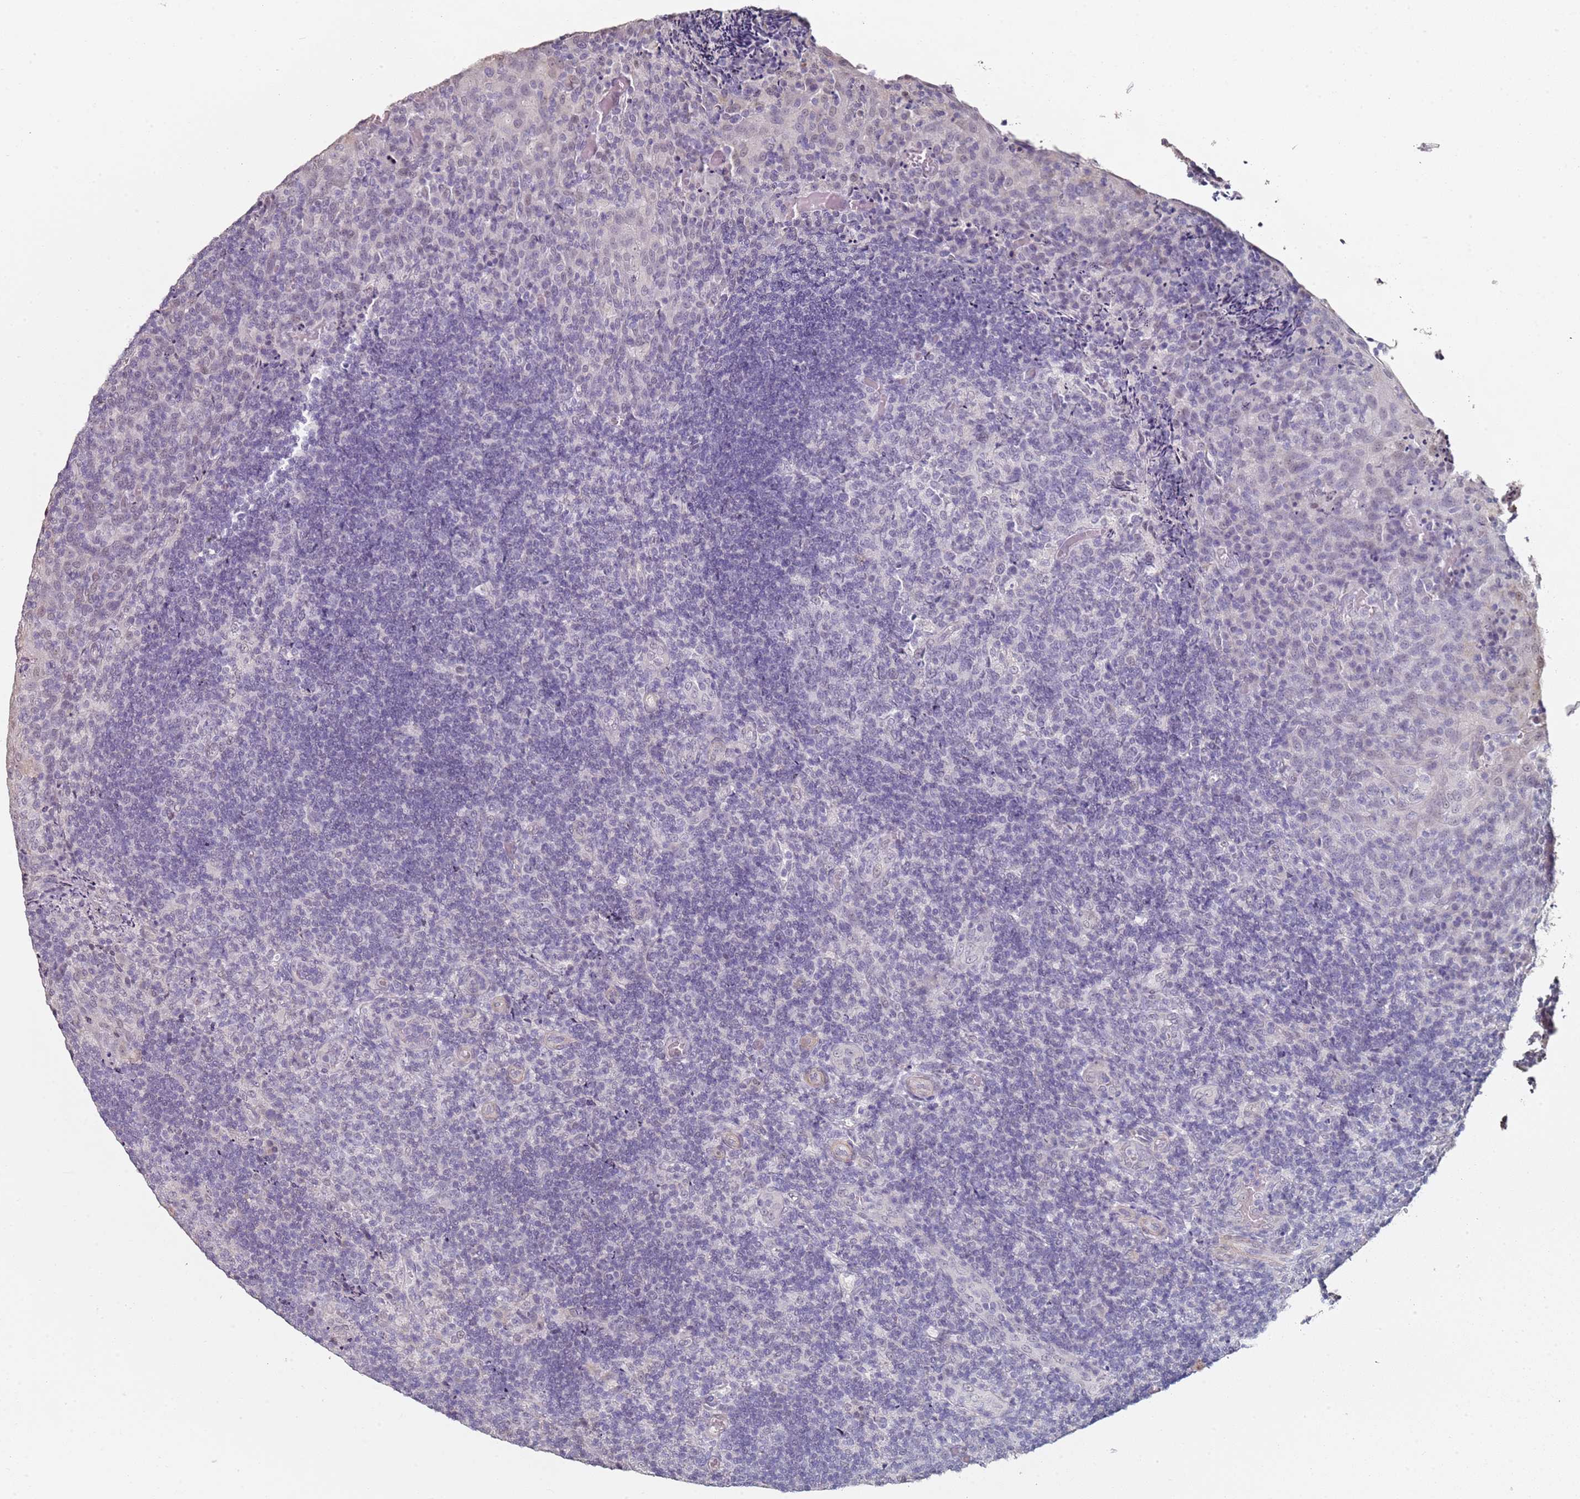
{"staining": {"intensity": "negative", "quantity": "none", "location": "none"}, "tissue": "tonsil", "cell_type": "Germinal center cells", "image_type": "normal", "snomed": [{"axis": "morphology", "description": "Normal tissue, NOS"}, {"axis": "topography", "description": "Tonsil"}], "caption": "Immunohistochemistry (IHC) micrograph of benign tonsil: tonsil stained with DAB demonstrates no significant protein positivity in germinal center cells.", "gene": "DNAH11", "patient": {"sex": "male", "age": 17}}